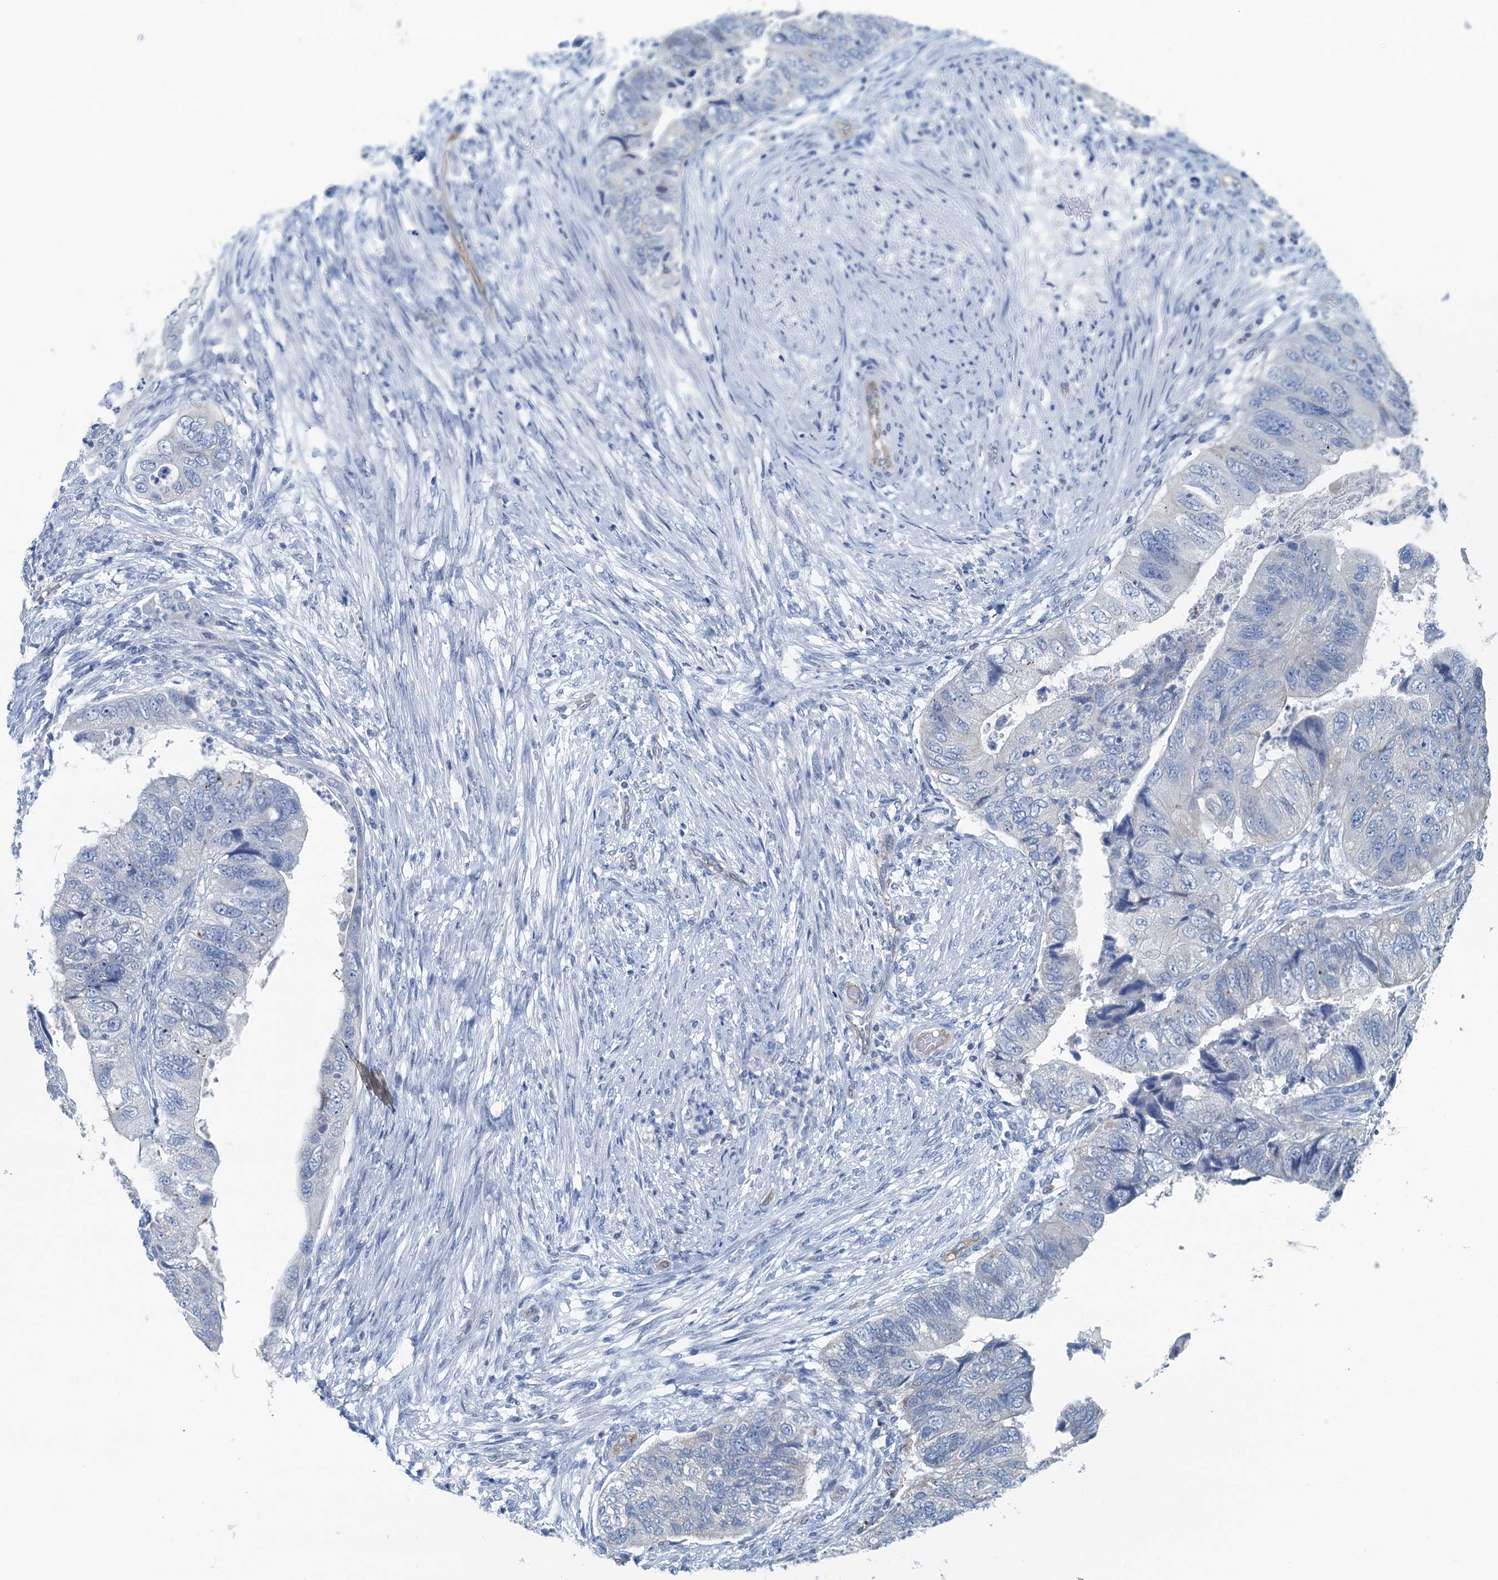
{"staining": {"intensity": "negative", "quantity": "none", "location": "none"}, "tissue": "colorectal cancer", "cell_type": "Tumor cells", "image_type": "cancer", "snomed": [{"axis": "morphology", "description": "Adenocarcinoma, NOS"}, {"axis": "topography", "description": "Rectum"}], "caption": "DAB immunohistochemical staining of human adenocarcinoma (colorectal) reveals no significant expression in tumor cells. (DAB IHC with hematoxylin counter stain).", "gene": "GFOD2", "patient": {"sex": "male", "age": 63}}